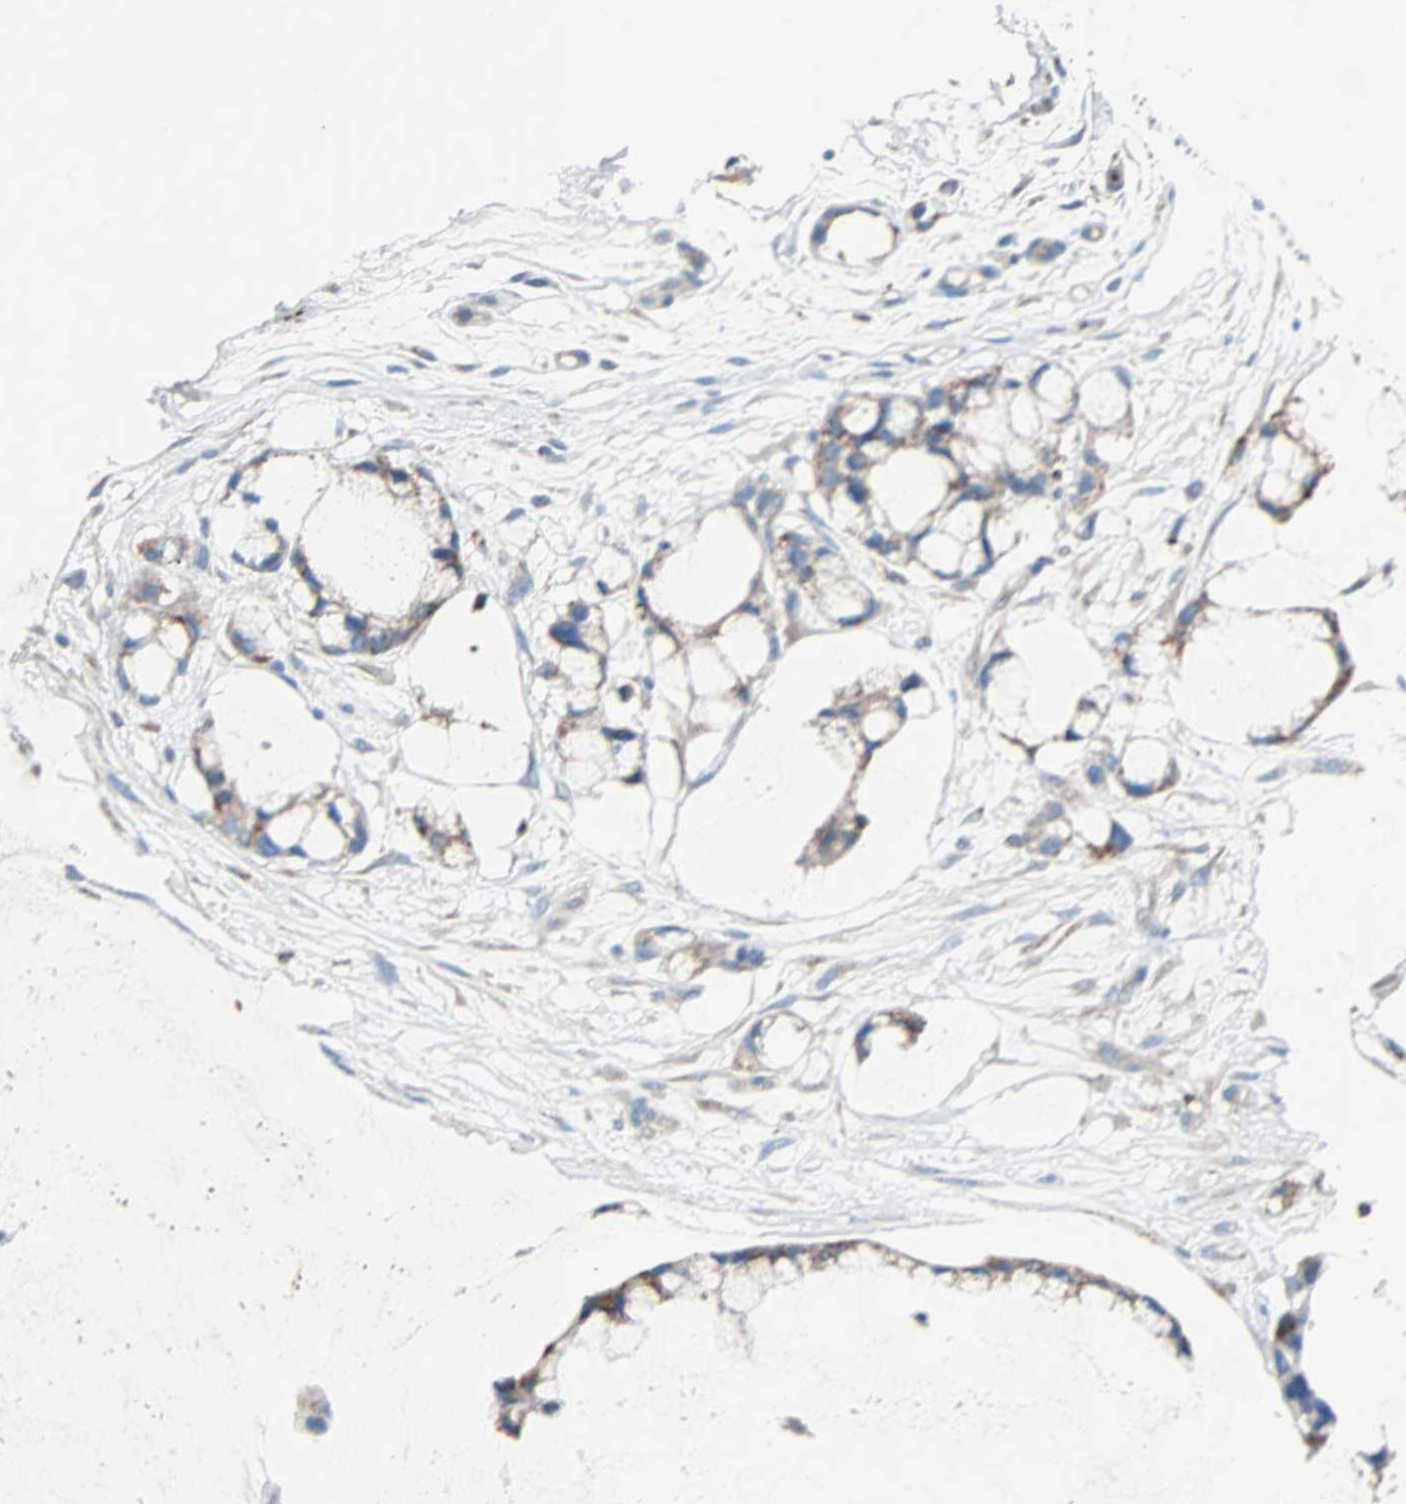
{"staining": {"intensity": "moderate", "quantity": "25%-75%", "location": "cytoplasmic/membranous"}, "tissue": "ovarian cancer", "cell_type": "Tumor cells", "image_type": "cancer", "snomed": [{"axis": "morphology", "description": "Cystadenocarcinoma, mucinous, NOS"}, {"axis": "topography", "description": "Ovary"}], "caption": "Immunohistochemical staining of ovarian cancer (mucinous cystadenocarcinoma) displays medium levels of moderate cytoplasmic/membranous staining in about 25%-75% of tumor cells. Using DAB (brown) and hematoxylin (blue) stains, captured at high magnification using brightfield microscopy.", "gene": "LY6G6F", "patient": {"sex": "female", "age": 39}}